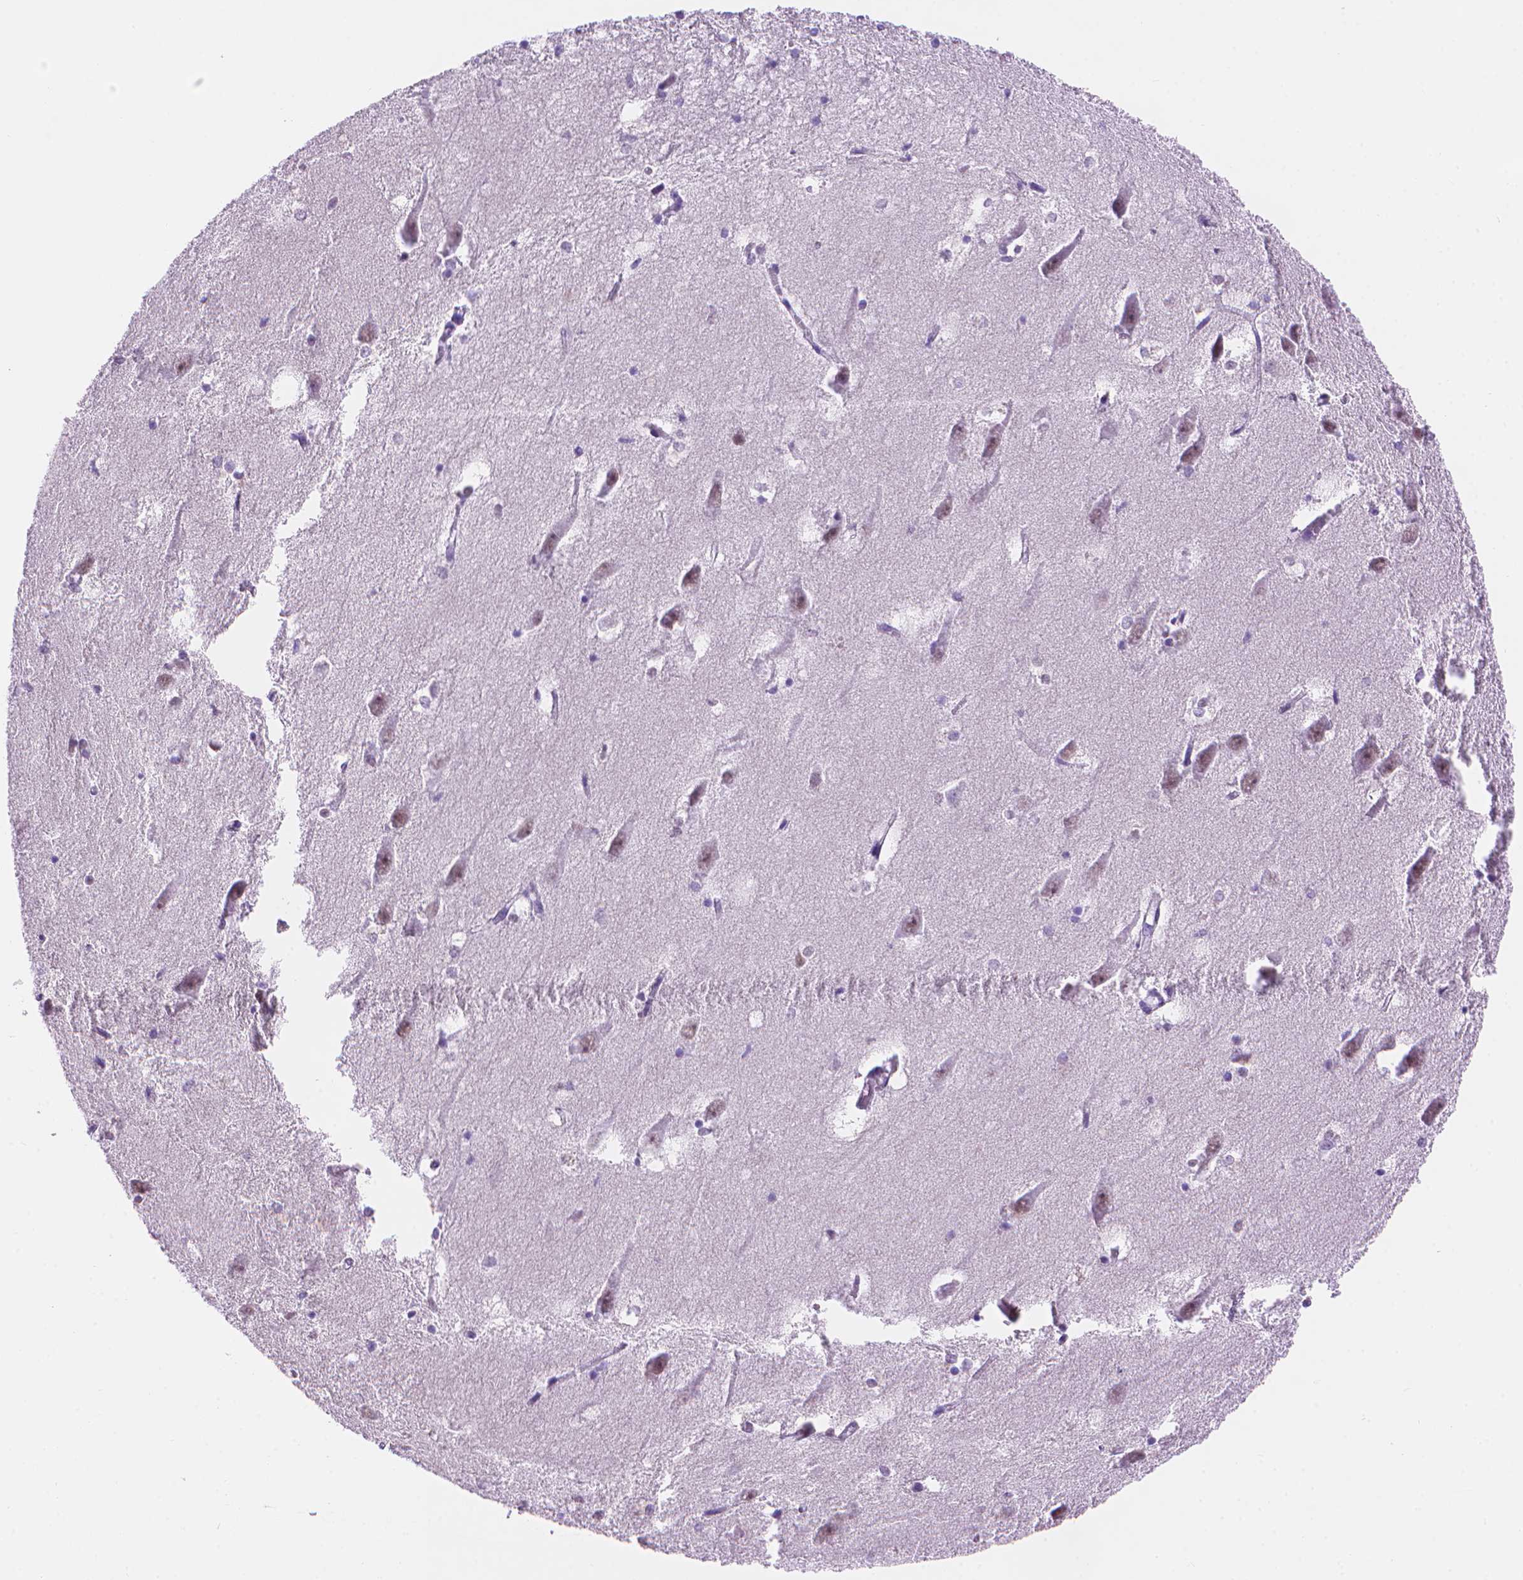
{"staining": {"intensity": "moderate", "quantity": "<25%", "location": "nuclear"}, "tissue": "hippocampus", "cell_type": "Glial cells", "image_type": "normal", "snomed": [{"axis": "morphology", "description": "Normal tissue, NOS"}, {"axis": "topography", "description": "Lateral ventricle wall"}, {"axis": "topography", "description": "Hippocampus"}], "caption": "An image of human hippocampus stained for a protein exhibits moderate nuclear brown staining in glial cells. The staining was performed using DAB (3,3'-diaminobenzidine), with brown indicating positive protein expression. Nuclei are stained blue with hematoxylin.", "gene": "RPA4", "patient": {"sex": "female", "age": 63}}